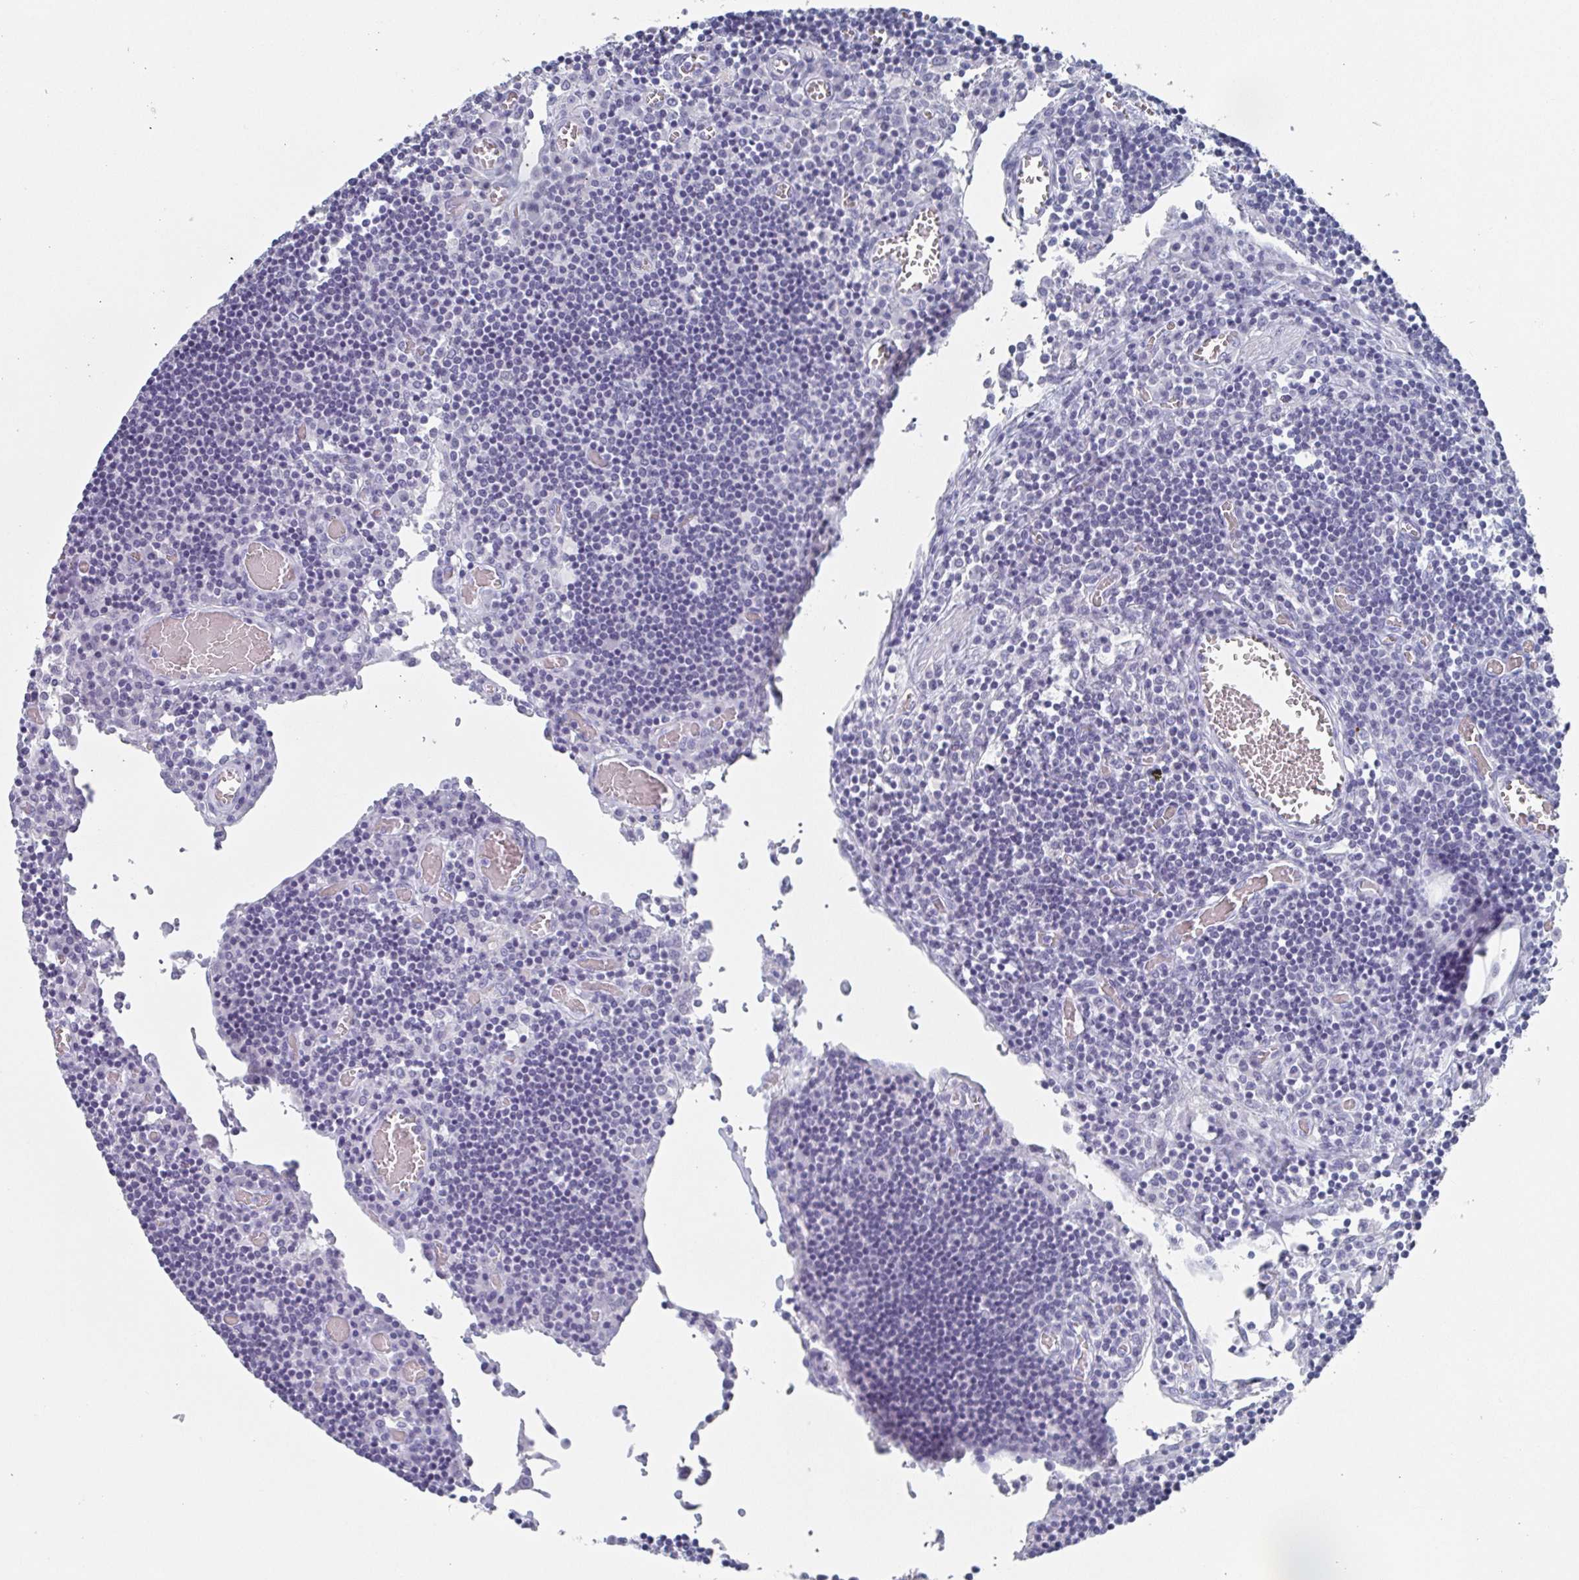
{"staining": {"intensity": "negative", "quantity": "none", "location": "none"}, "tissue": "lymph node", "cell_type": "Germinal center cells", "image_type": "normal", "snomed": [{"axis": "morphology", "description": "Normal tissue, NOS"}, {"axis": "topography", "description": "Lymph node"}], "caption": "IHC histopathology image of unremarkable human lymph node stained for a protein (brown), which demonstrates no expression in germinal center cells.", "gene": "DYDC2", "patient": {"sex": "male", "age": 66}}